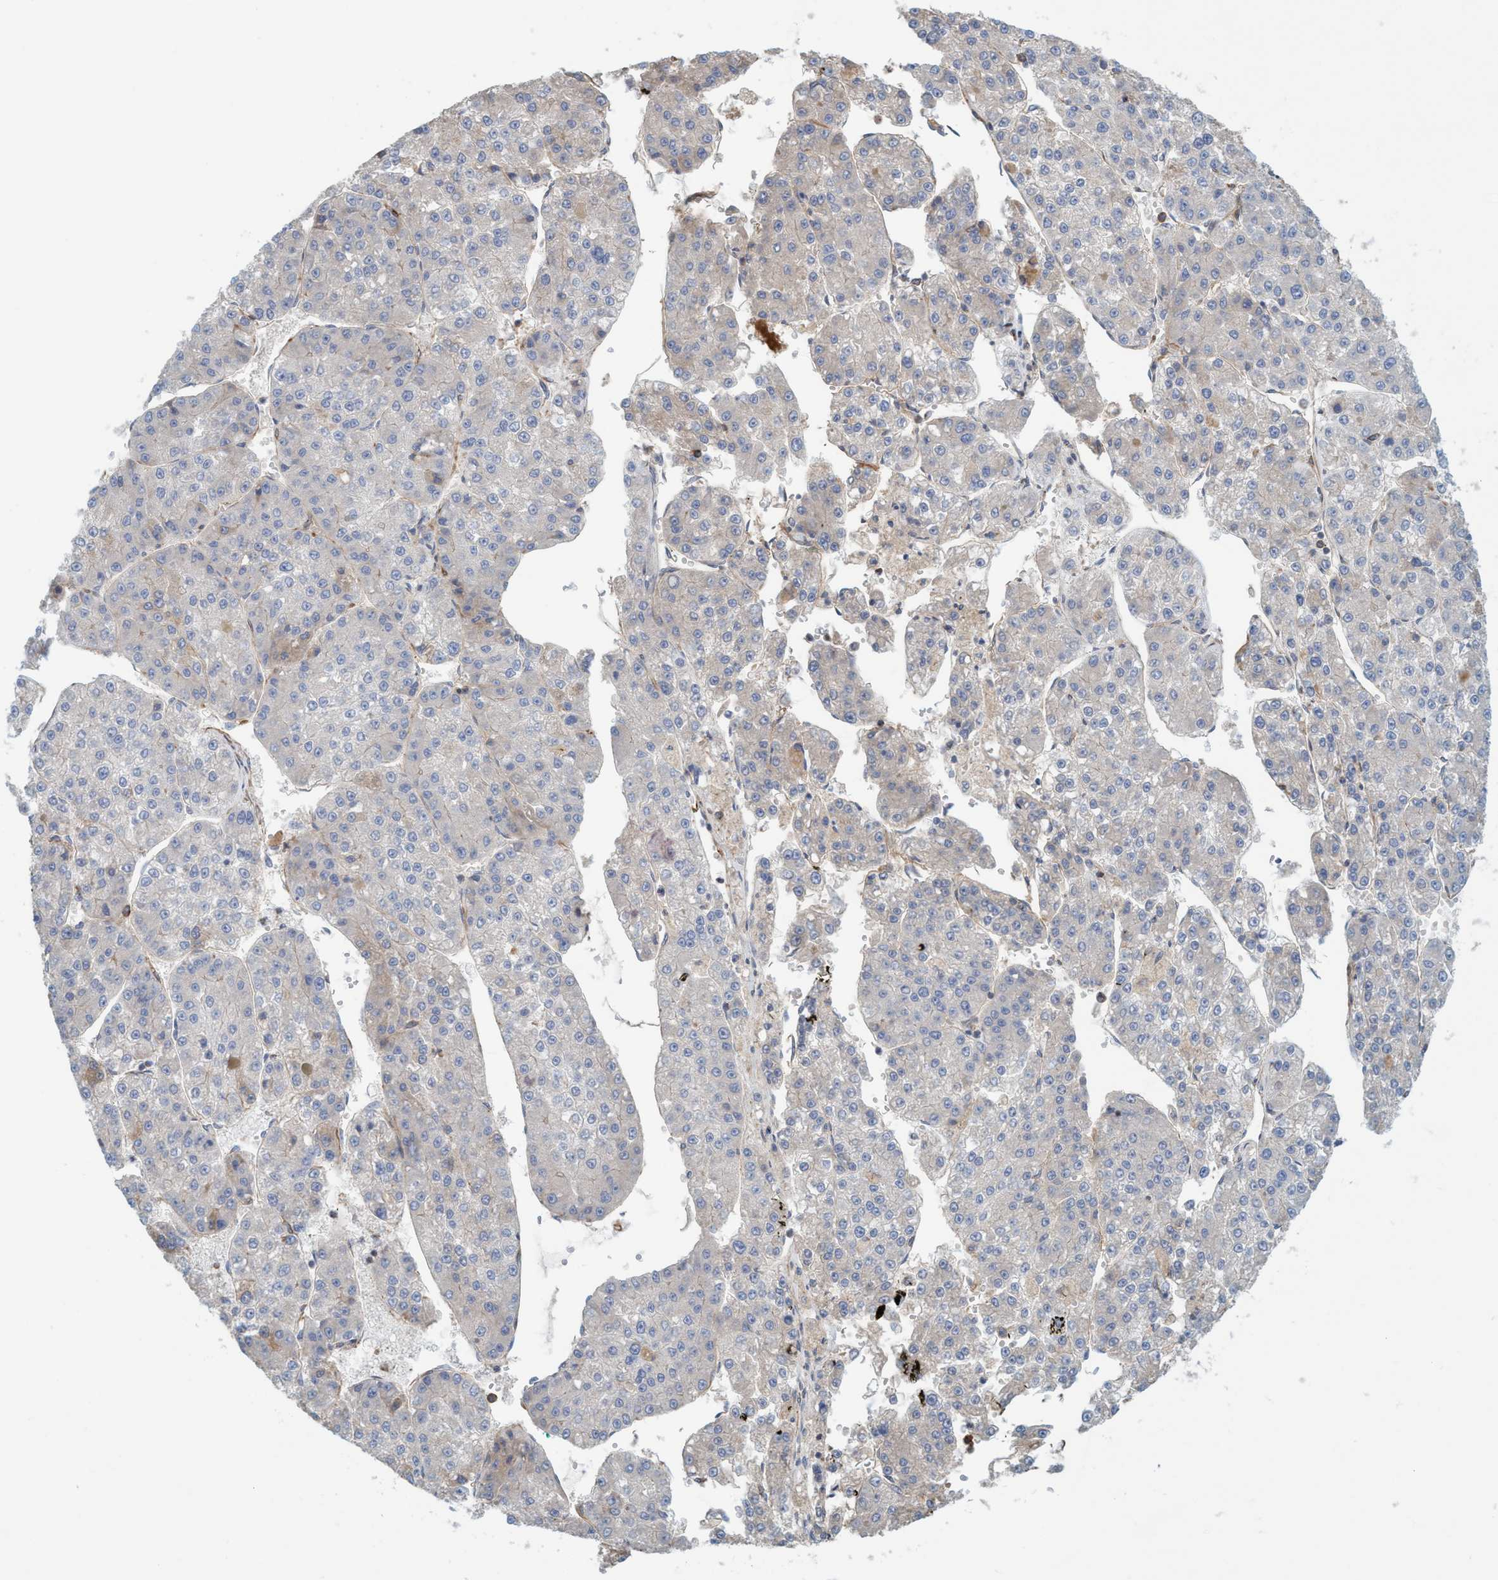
{"staining": {"intensity": "negative", "quantity": "none", "location": "none"}, "tissue": "liver cancer", "cell_type": "Tumor cells", "image_type": "cancer", "snomed": [{"axis": "morphology", "description": "Carcinoma, Hepatocellular, NOS"}, {"axis": "topography", "description": "Liver"}], "caption": "Tumor cells are negative for brown protein staining in liver cancer.", "gene": "SPECC1", "patient": {"sex": "female", "age": 73}}